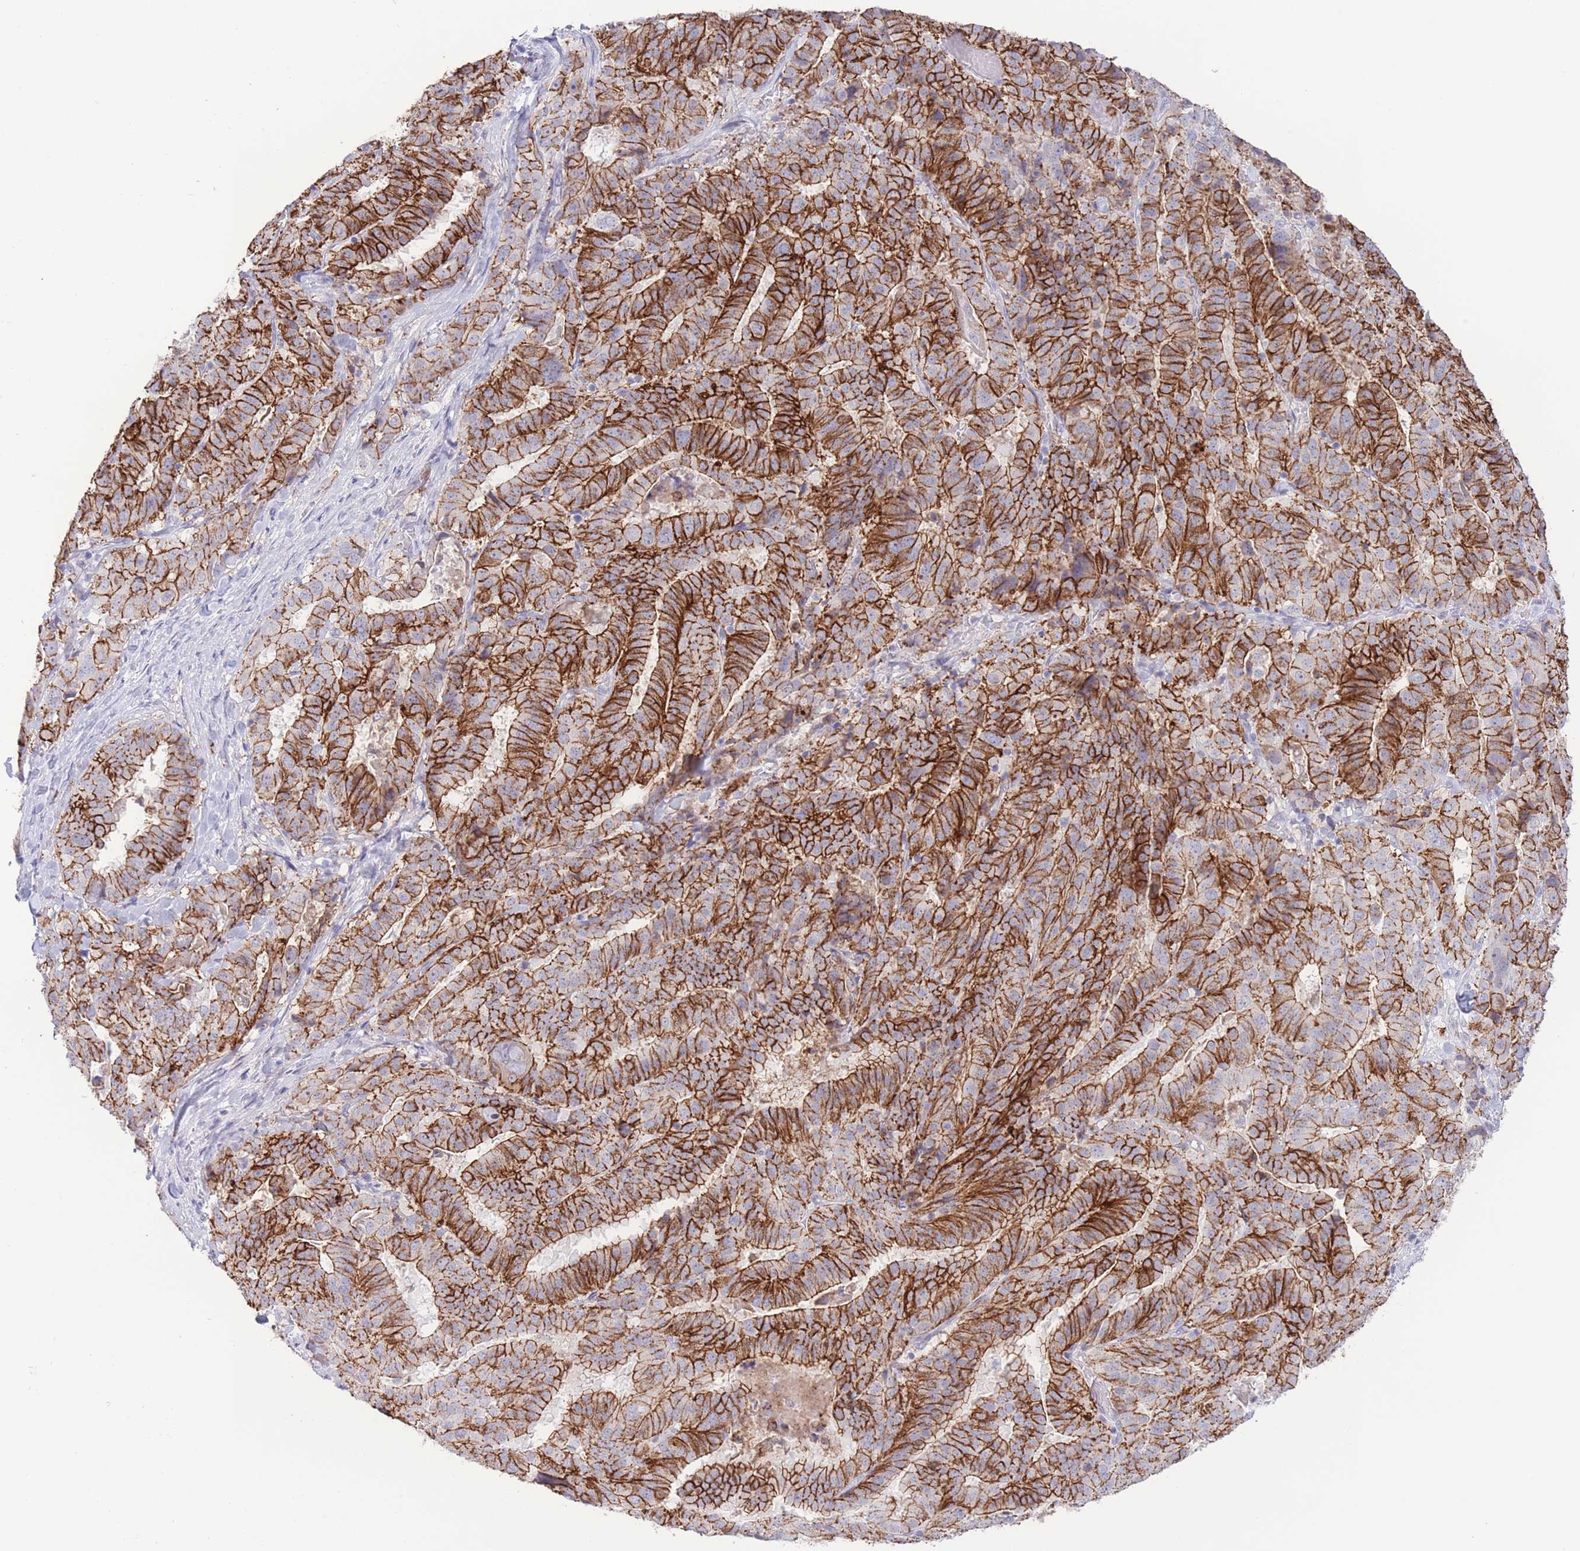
{"staining": {"intensity": "strong", "quantity": ">75%", "location": "cytoplasmic/membranous"}, "tissue": "stomach cancer", "cell_type": "Tumor cells", "image_type": "cancer", "snomed": [{"axis": "morphology", "description": "Adenocarcinoma, NOS"}, {"axis": "topography", "description": "Stomach"}], "caption": "Tumor cells reveal high levels of strong cytoplasmic/membranous staining in about >75% of cells in human stomach cancer (adenocarcinoma). The staining was performed using DAB (3,3'-diaminobenzidine) to visualize the protein expression in brown, while the nuclei were stained in blue with hematoxylin (Magnification: 20x).", "gene": "LCLAT1", "patient": {"sex": "male", "age": 48}}